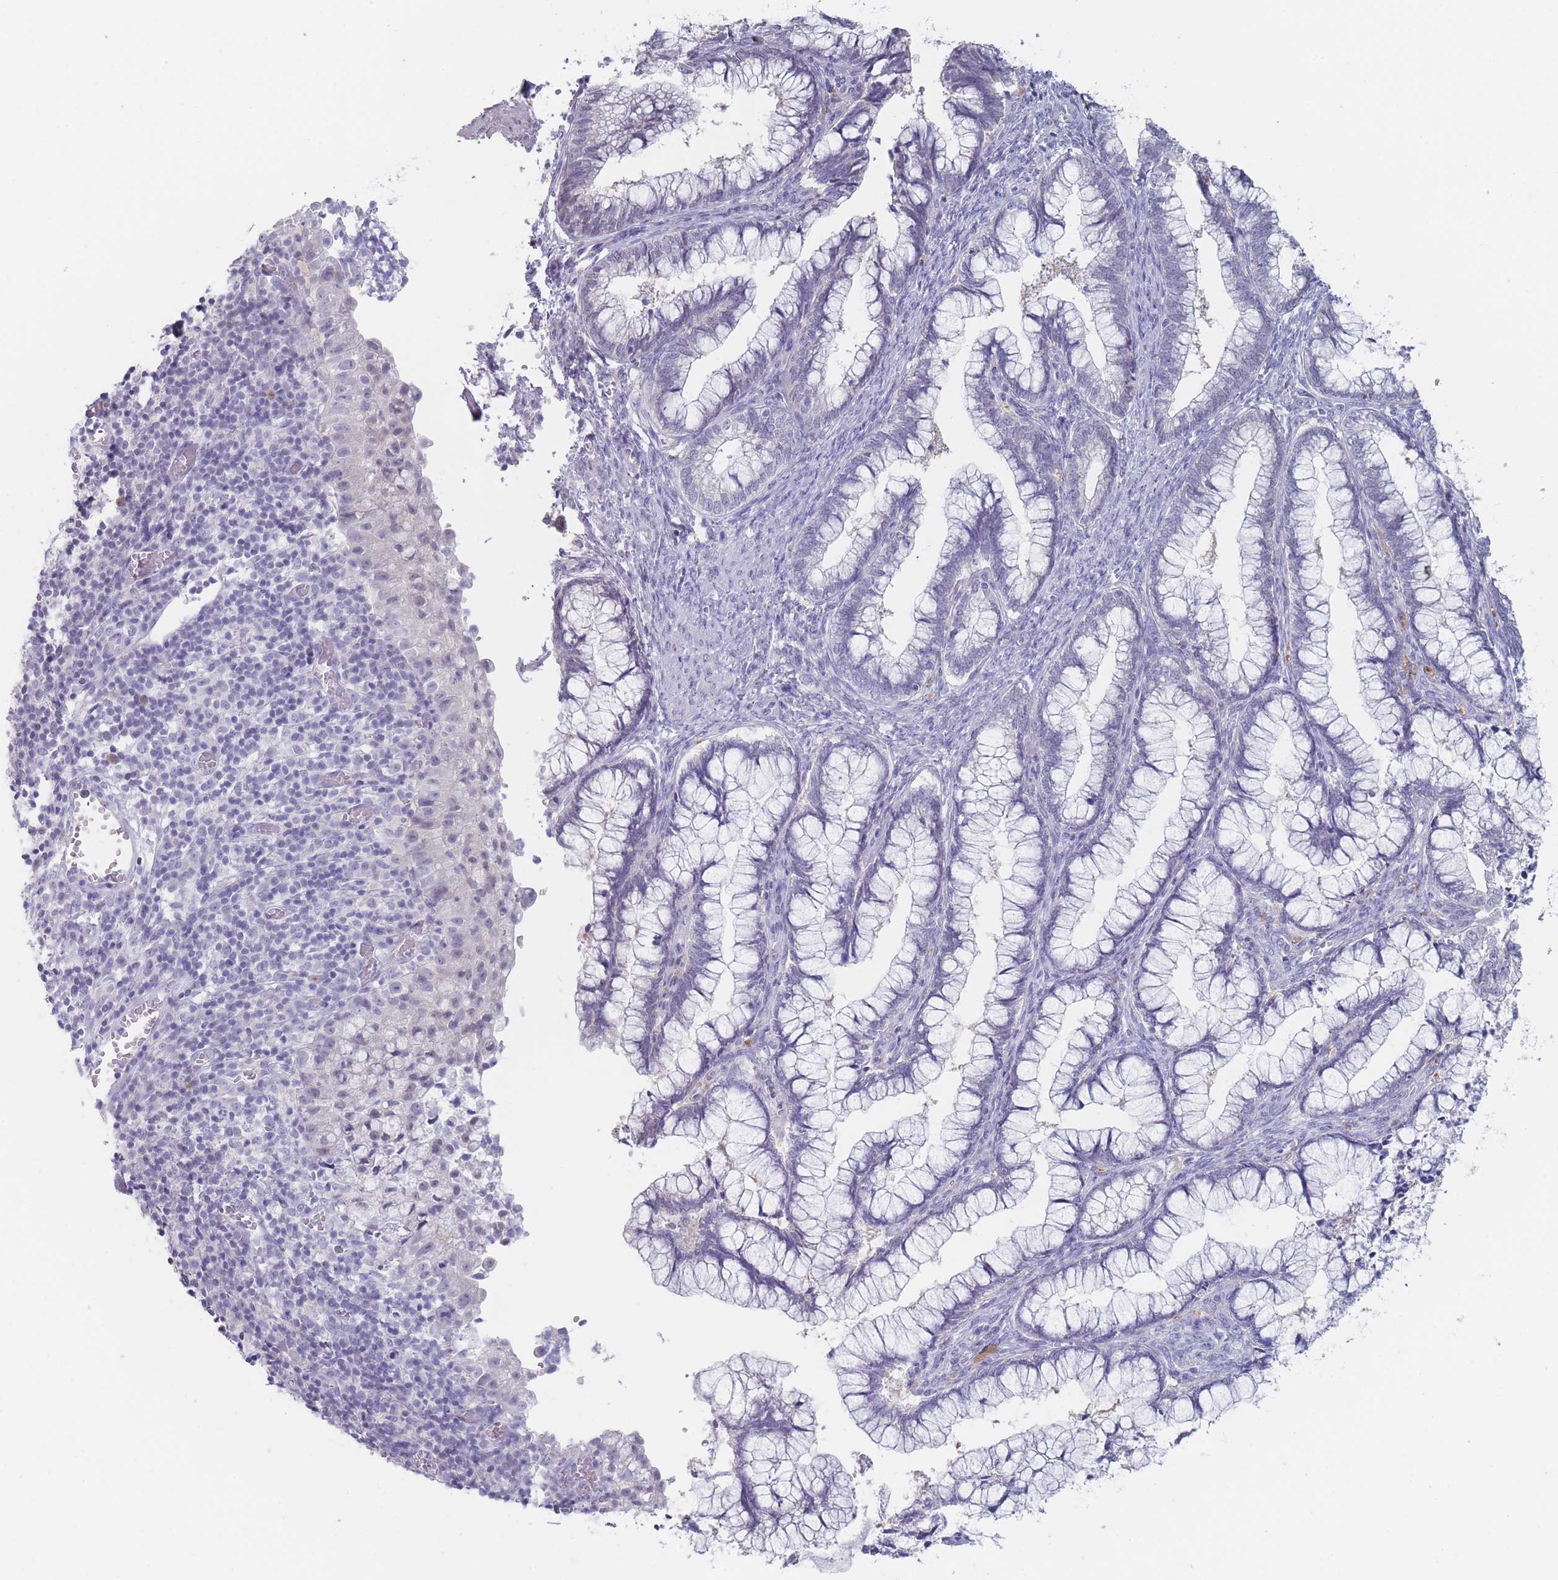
{"staining": {"intensity": "negative", "quantity": "none", "location": "none"}, "tissue": "cervical cancer", "cell_type": "Tumor cells", "image_type": "cancer", "snomed": [{"axis": "morphology", "description": "Adenocarcinoma, NOS"}, {"axis": "topography", "description": "Cervix"}], "caption": "DAB immunohistochemical staining of human cervical adenocarcinoma displays no significant staining in tumor cells.", "gene": "CYP51A1", "patient": {"sex": "female", "age": 44}}